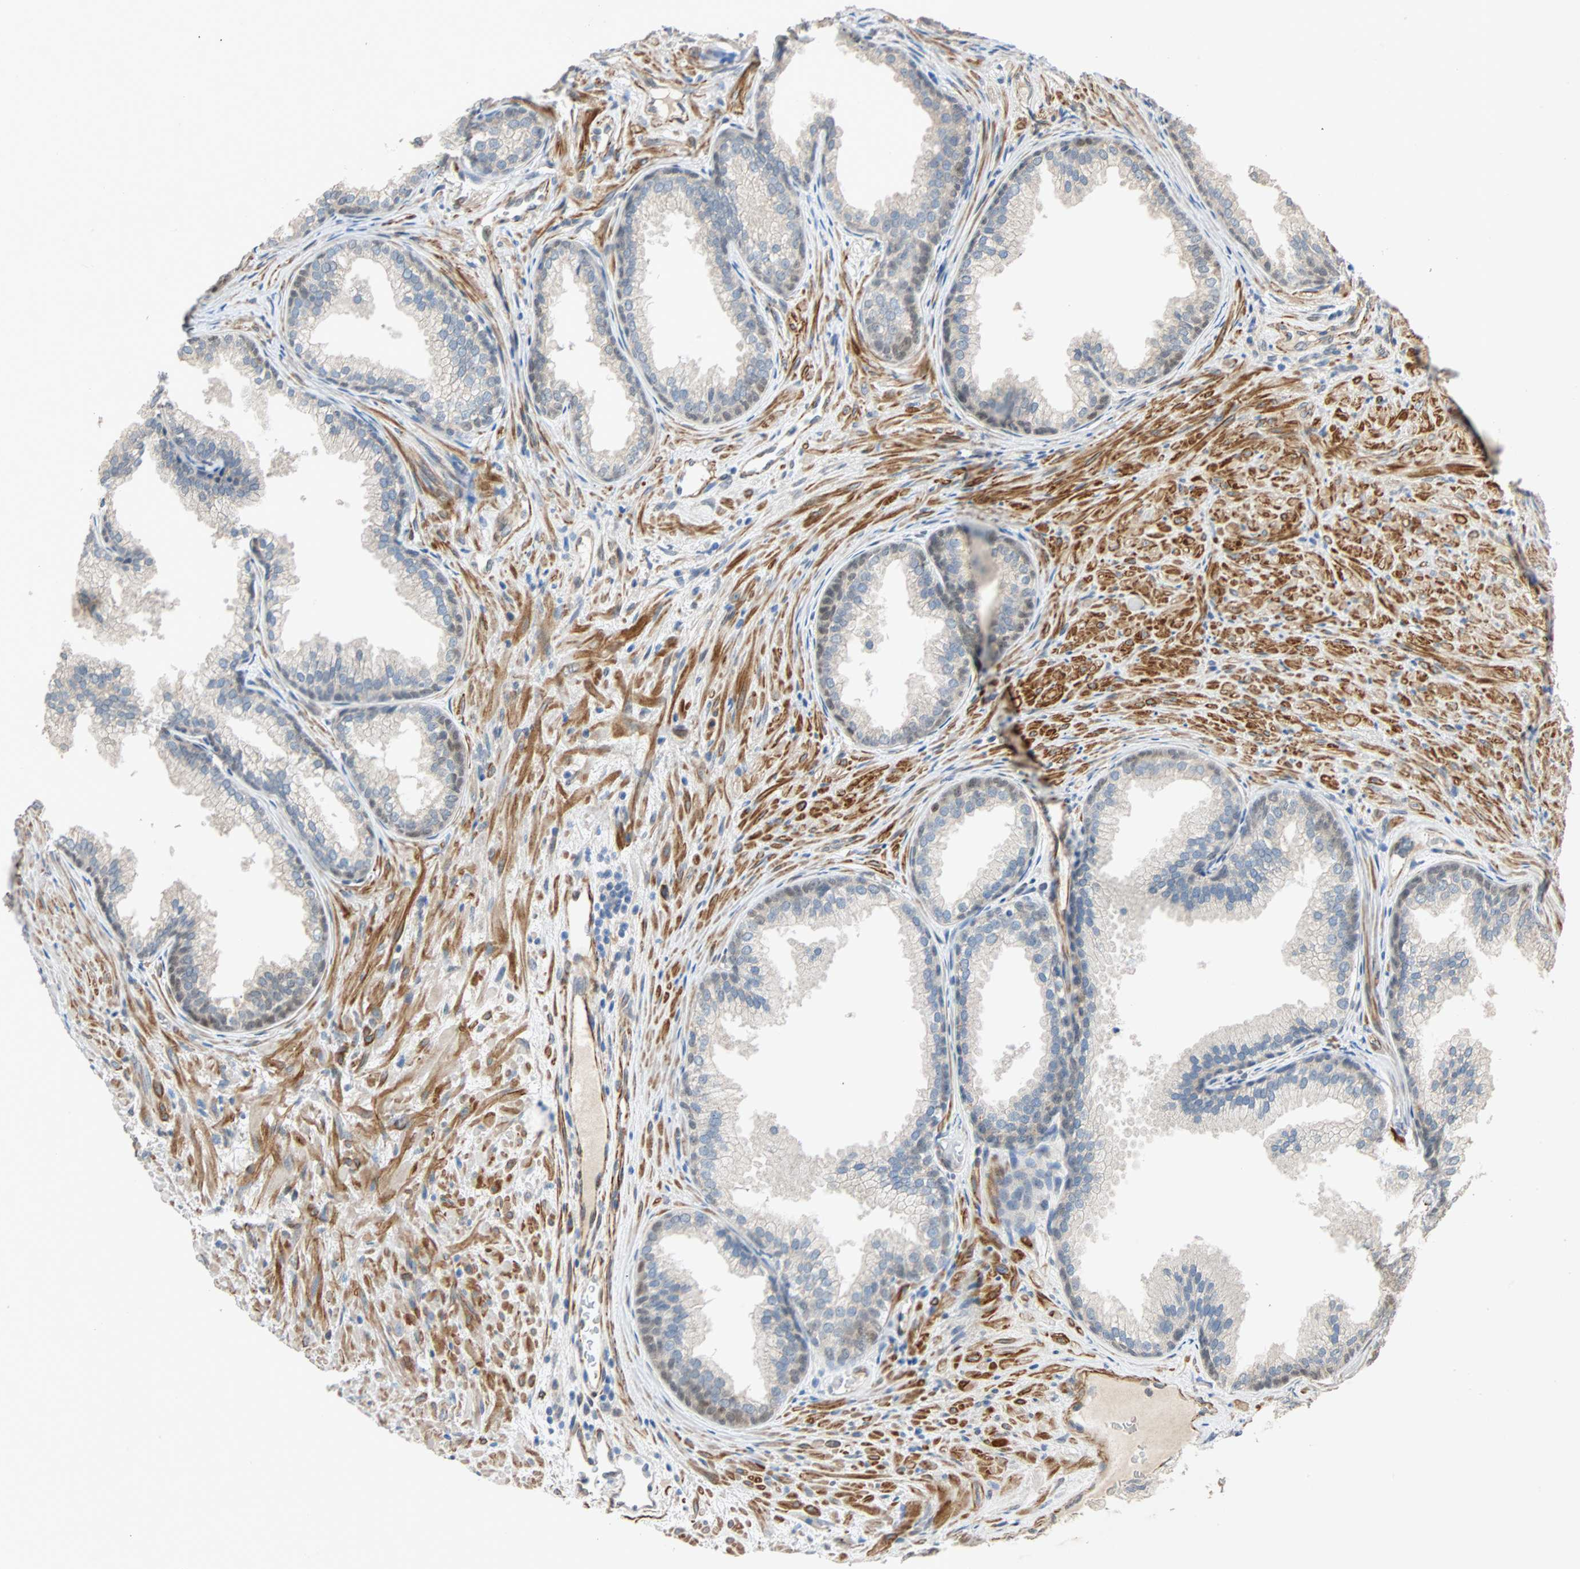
{"staining": {"intensity": "weak", "quantity": "25%-75%", "location": "cytoplasmic/membranous"}, "tissue": "prostate", "cell_type": "Glandular cells", "image_type": "normal", "snomed": [{"axis": "morphology", "description": "Normal tissue, NOS"}, {"axis": "topography", "description": "Prostate"}], "caption": "A low amount of weak cytoplasmic/membranous expression is present in about 25%-75% of glandular cells in normal prostate.", "gene": "QSER1", "patient": {"sex": "male", "age": 76}}